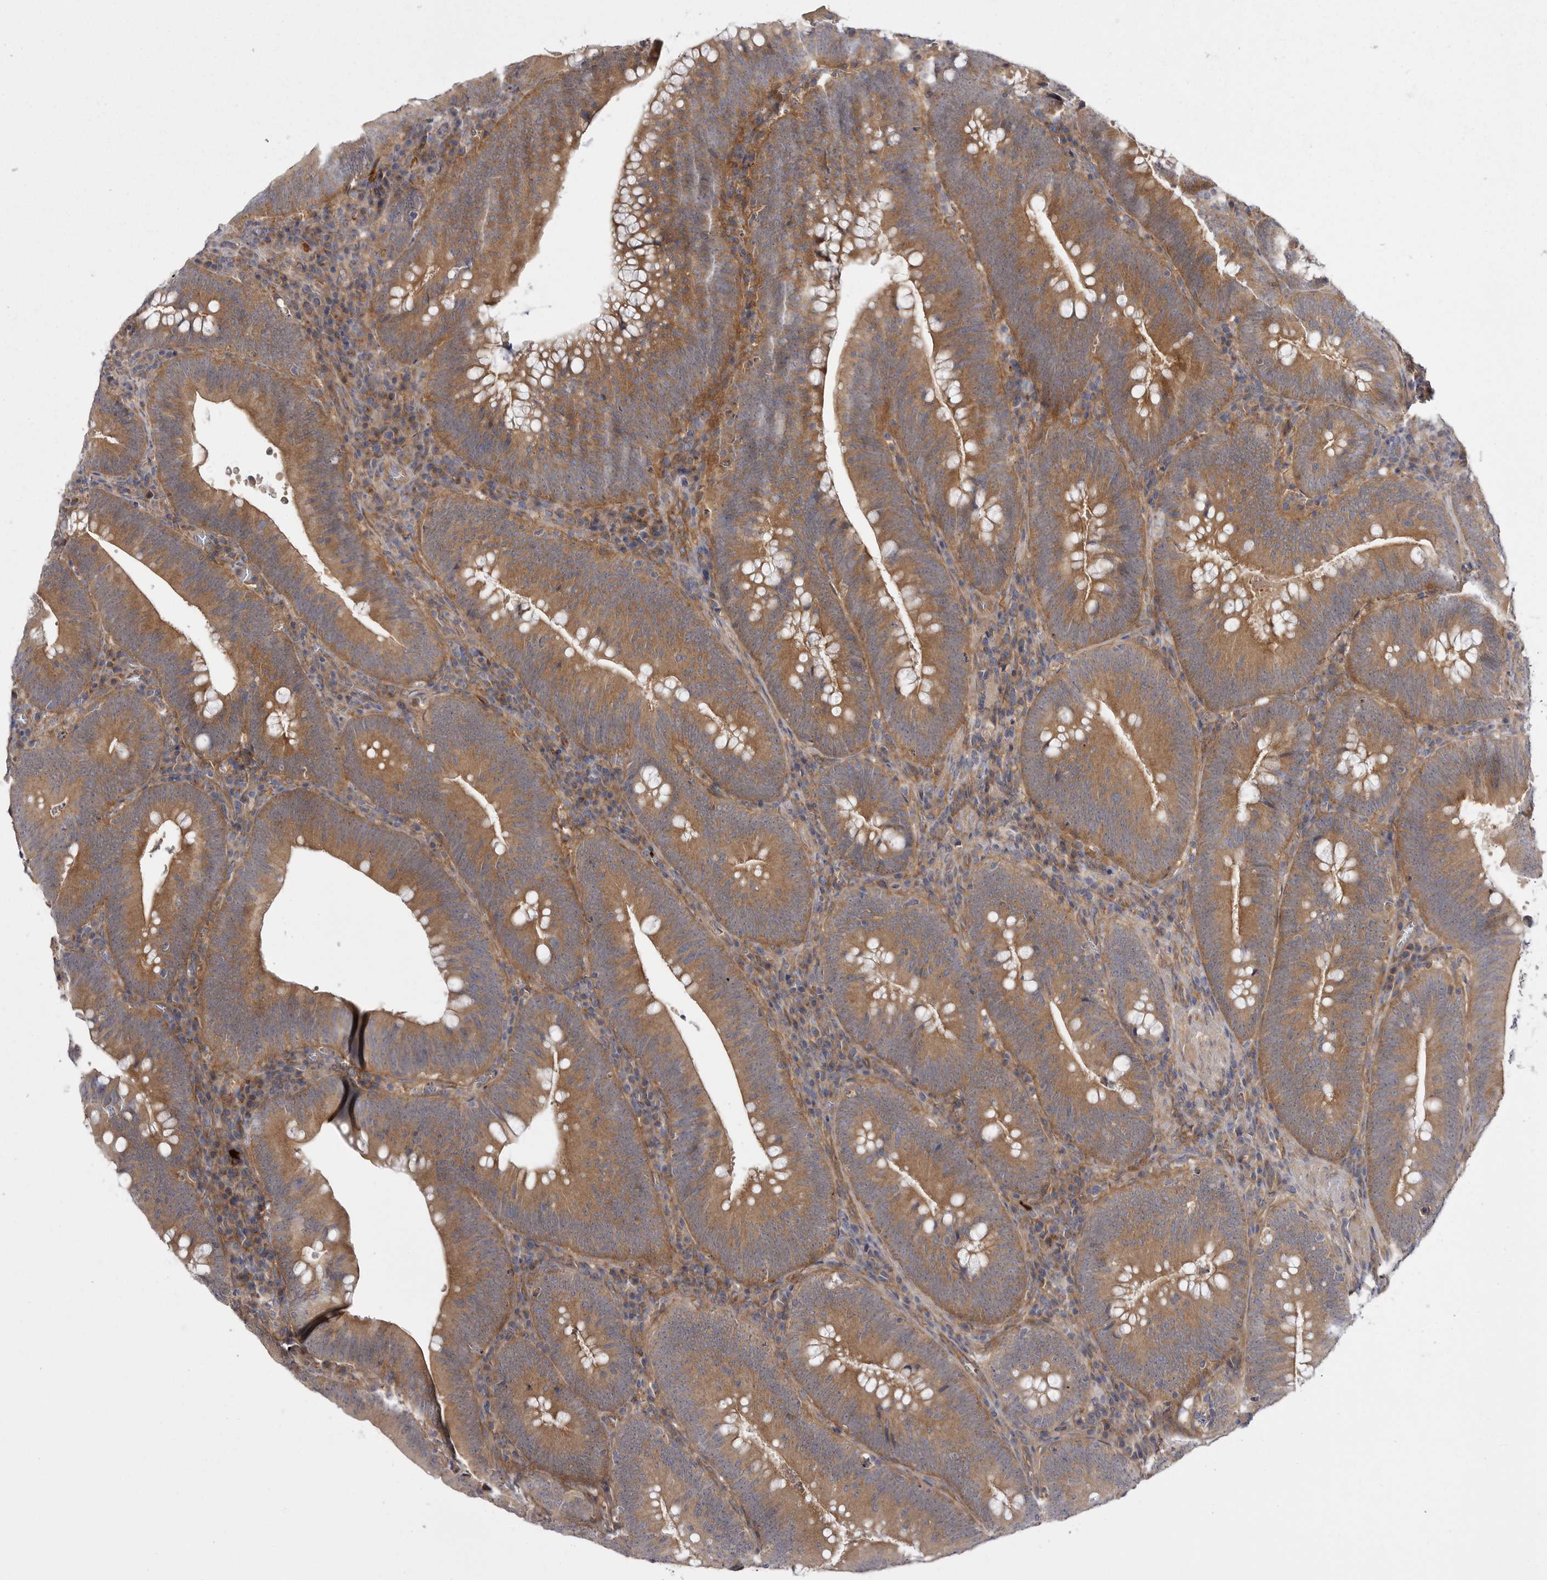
{"staining": {"intensity": "moderate", "quantity": ">75%", "location": "cytoplasmic/membranous"}, "tissue": "colorectal cancer", "cell_type": "Tumor cells", "image_type": "cancer", "snomed": [{"axis": "morphology", "description": "Normal tissue, NOS"}, {"axis": "topography", "description": "Colon"}], "caption": "A micrograph showing moderate cytoplasmic/membranous expression in about >75% of tumor cells in colorectal cancer, as visualized by brown immunohistochemical staining.", "gene": "OSBPL9", "patient": {"sex": "female", "age": 82}}